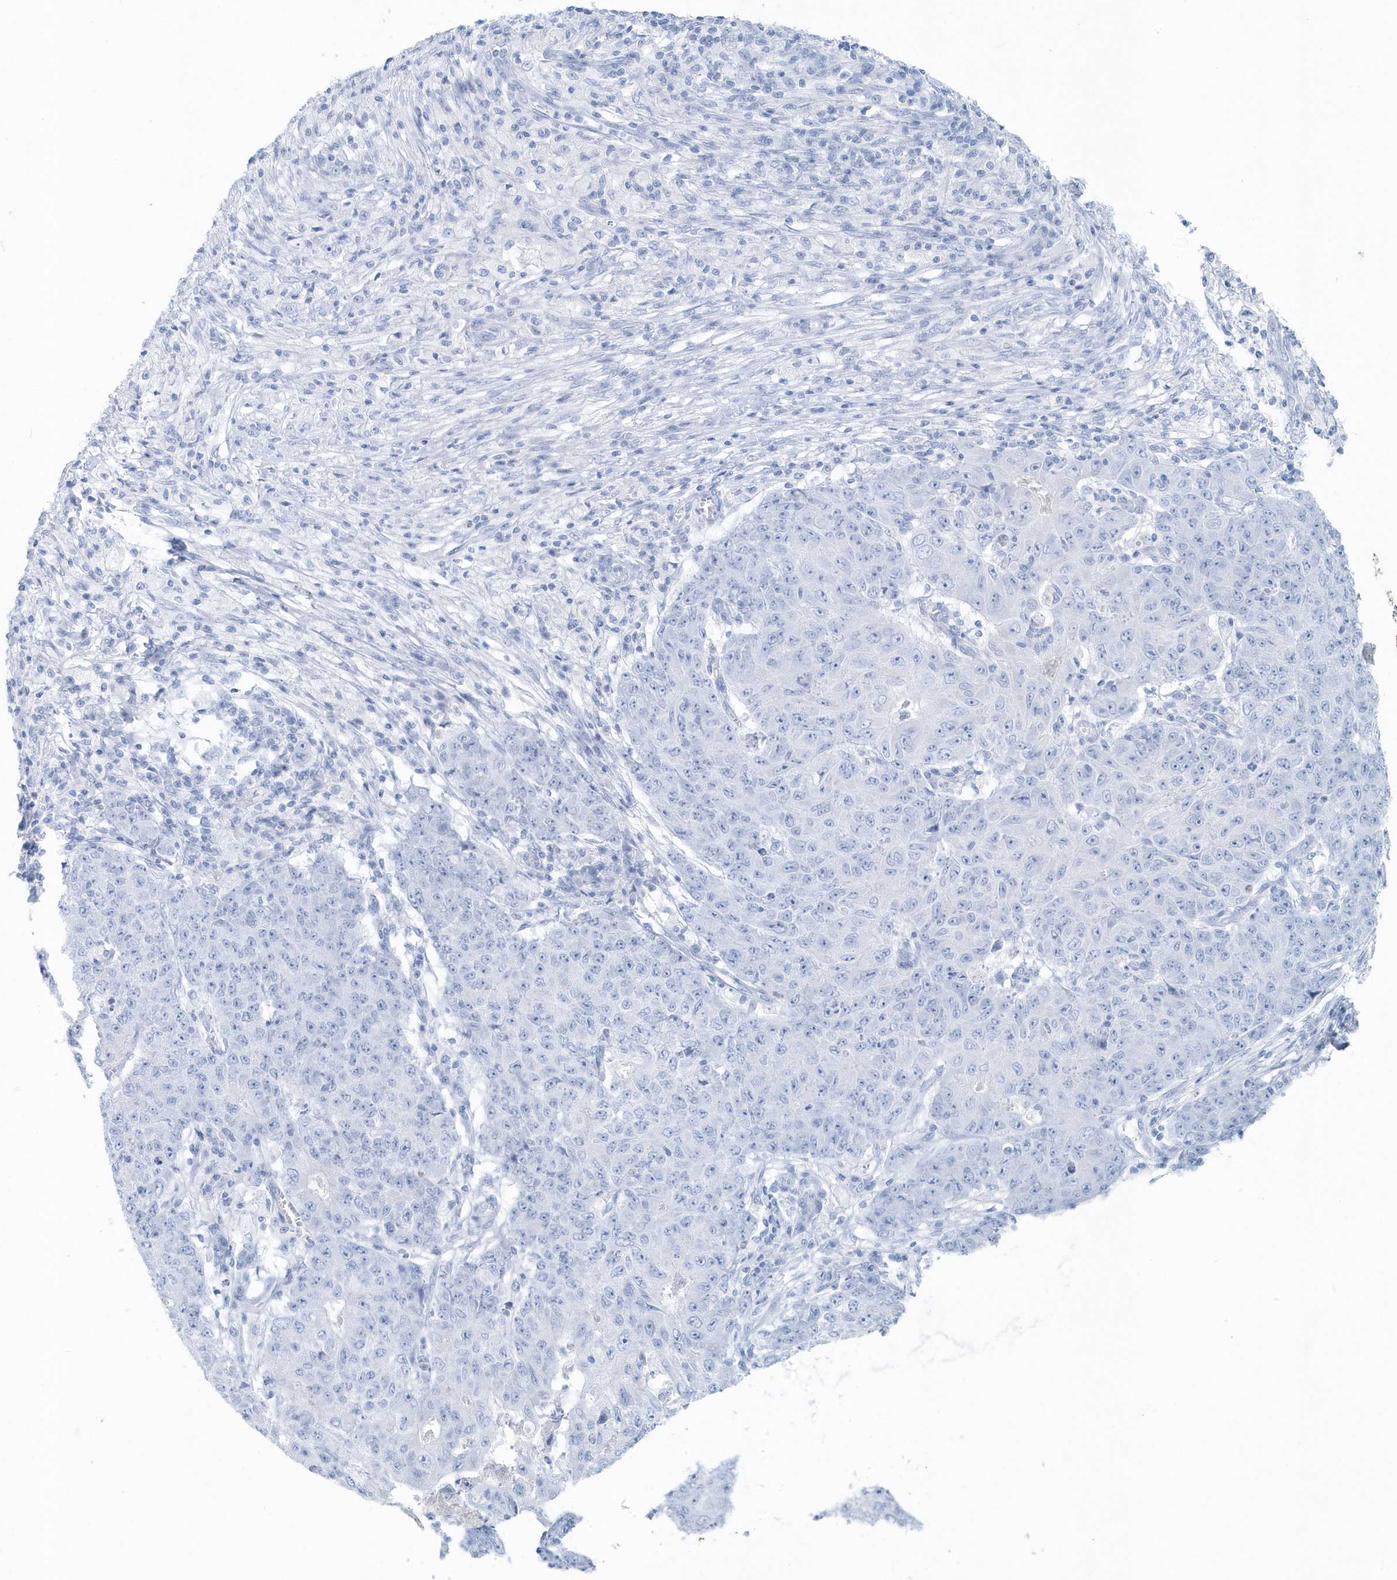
{"staining": {"intensity": "negative", "quantity": "none", "location": "none"}, "tissue": "ovarian cancer", "cell_type": "Tumor cells", "image_type": "cancer", "snomed": [{"axis": "morphology", "description": "Carcinoma, endometroid"}, {"axis": "topography", "description": "Ovary"}], "caption": "Immunohistochemistry (IHC) micrograph of human ovarian endometroid carcinoma stained for a protein (brown), which exhibits no expression in tumor cells.", "gene": "FAM98A", "patient": {"sex": "female", "age": 42}}